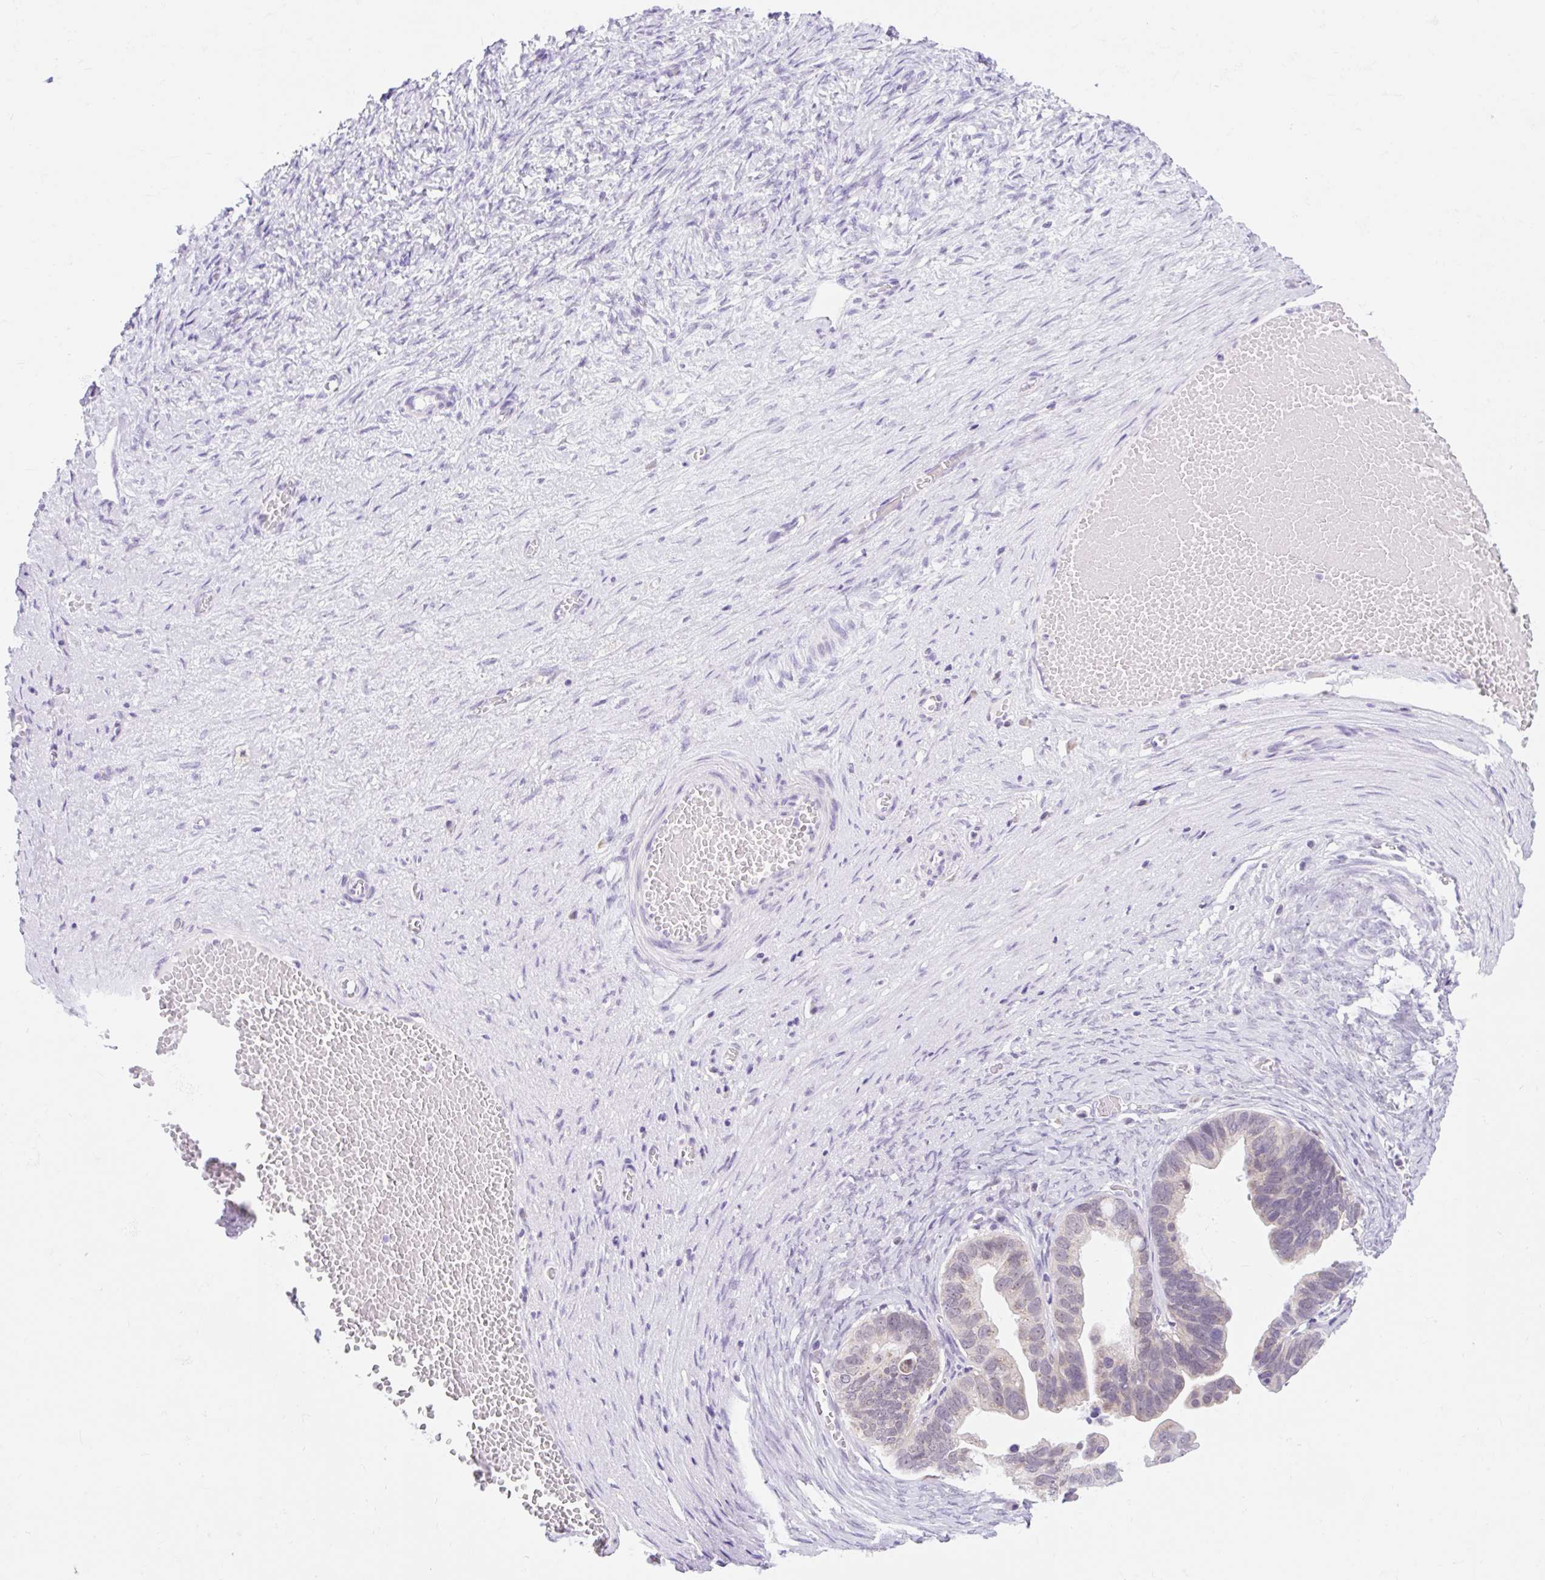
{"staining": {"intensity": "weak", "quantity": "<25%", "location": "nuclear"}, "tissue": "ovarian cancer", "cell_type": "Tumor cells", "image_type": "cancer", "snomed": [{"axis": "morphology", "description": "Cystadenocarcinoma, serous, NOS"}, {"axis": "topography", "description": "Ovary"}], "caption": "This is an immunohistochemistry image of ovarian serous cystadenocarcinoma. There is no positivity in tumor cells.", "gene": "ITPK1", "patient": {"sex": "female", "age": 56}}